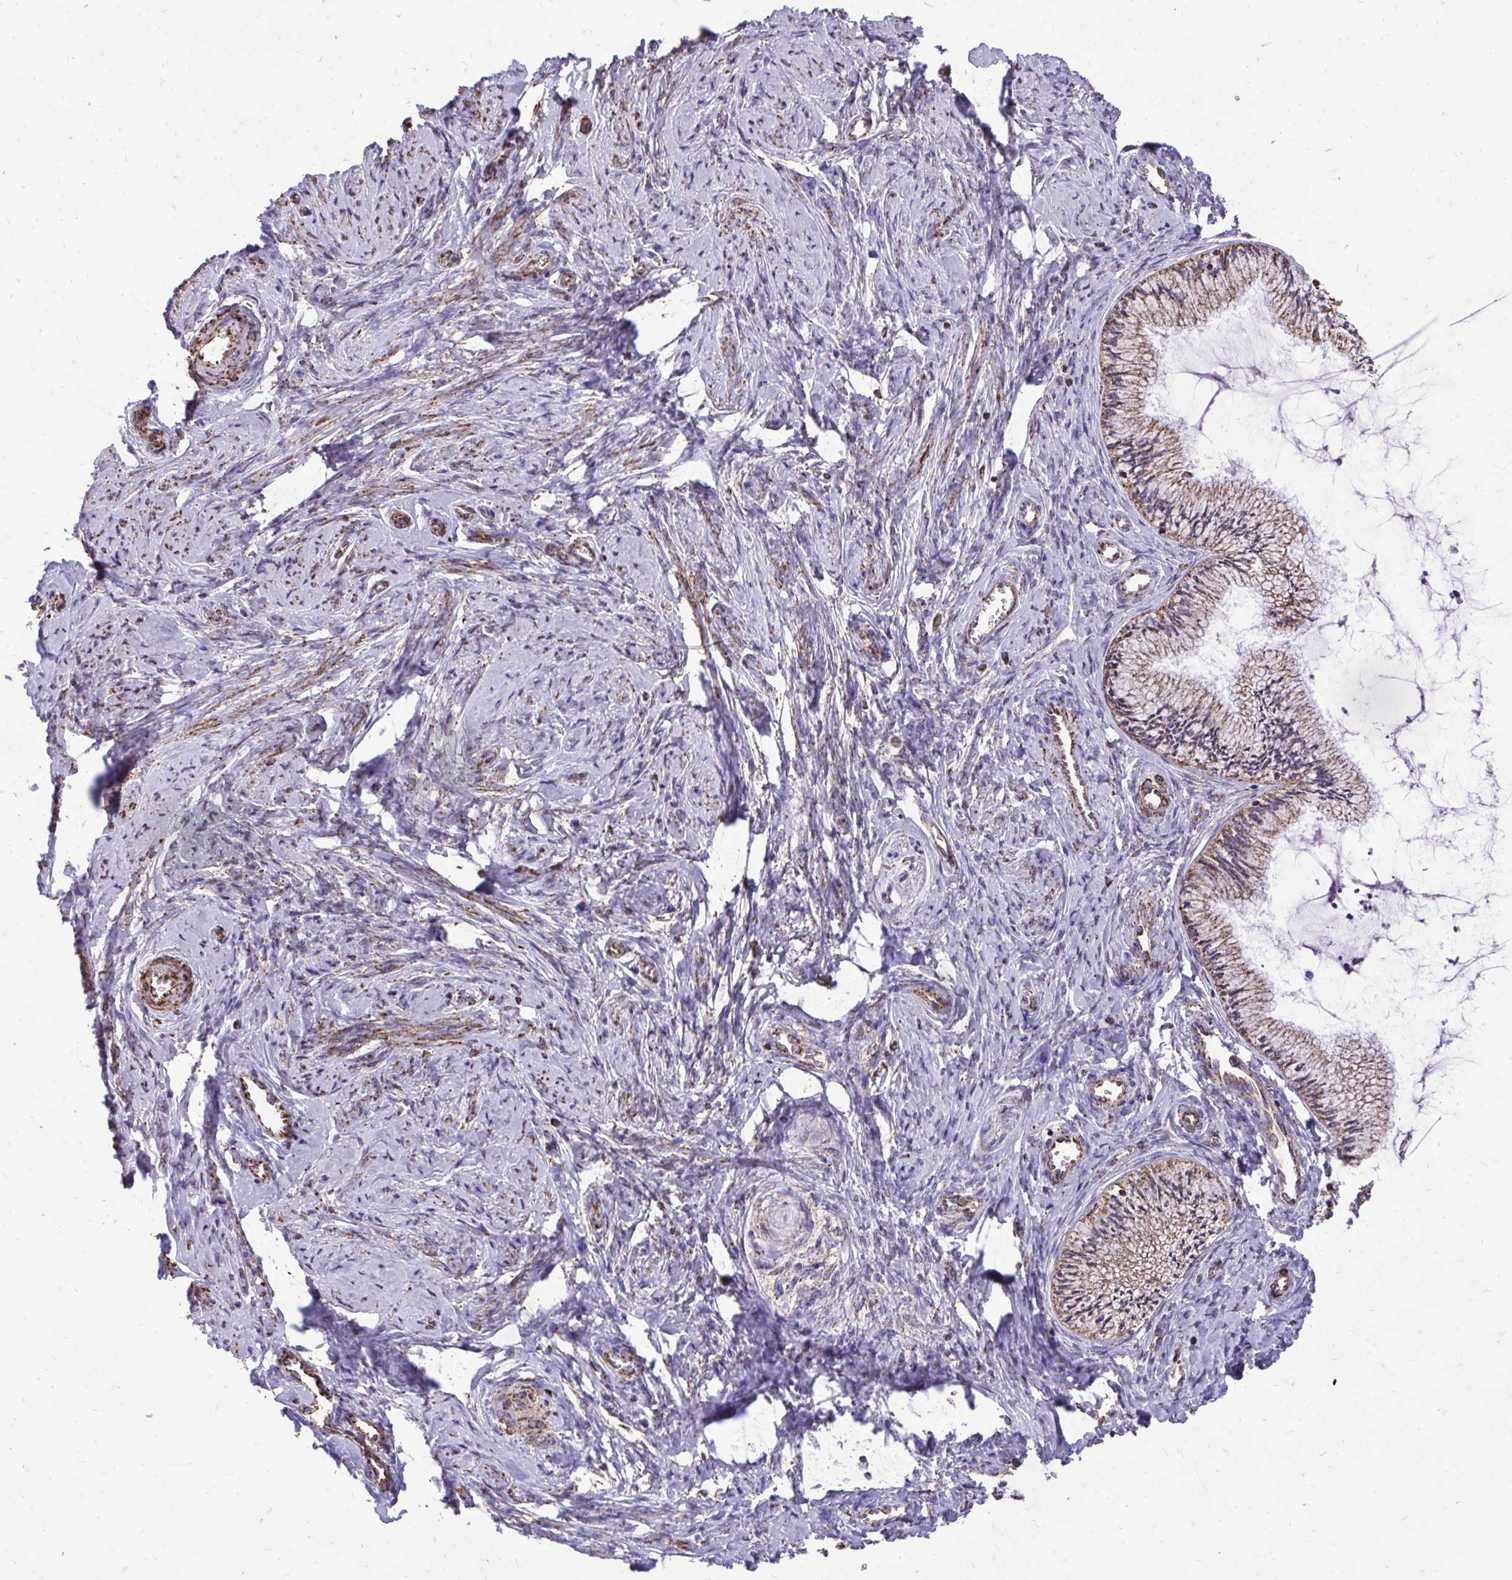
{"staining": {"intensity": "moderate", "quantity": ">75%", "location": "cytoplasmic/membranous"}, "tissue": "cervix", "cell_type": "Glandular cells", "image_type": "normal", "snomed": [{"axis": "morphology", "description": "Normal tissue, NOS"}, {"axis": "topography", "description": "Cervix"}], "caption": "High-power microscopy captured an IHC micrograph of normal cervix, revealing moderate cytoplasmic/membranous positivity in approximately >75% of glandular cells.", "gene": "UBE2C", "patient": {"sex": "female", "age": 24}}